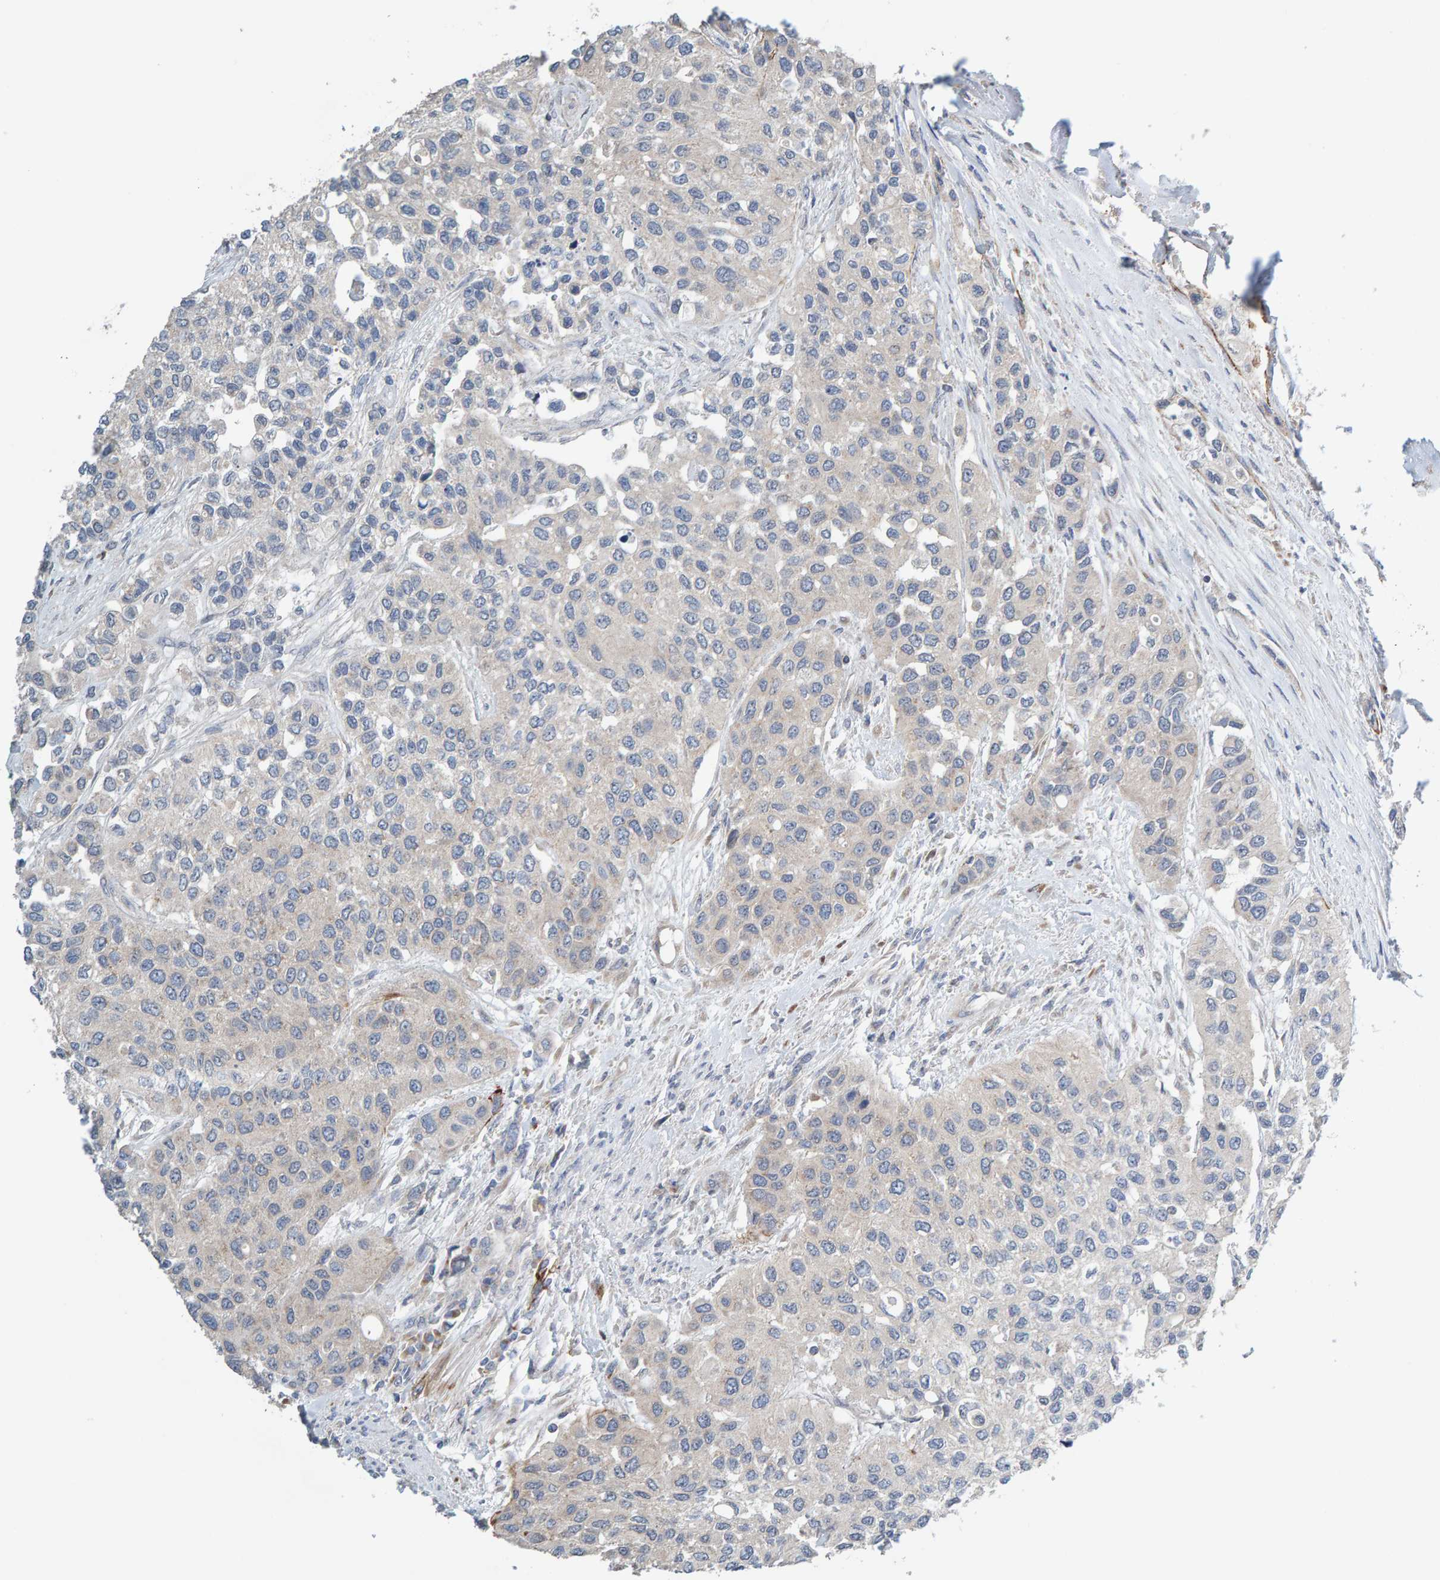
{"staining": {"intensity": "negative", "quantity": "none", "location": "none"}, "tissue": "urothelial cancer", "cell_type": "Tumor cells", "image_type": "cancer", "snomed": [{"axis": "morphology", "description": "Urothelial carcinoma, High grade"}, {"axis": "topography", "description": "Urinary bladder"}], "caption": "Immunohistochemistry (IHC) of human urothelial carcinoma (high-grade) demonstrates no expression in tumor cells.", "gene": "CCM2", "patient": {"sex": "female", "age": 56}}